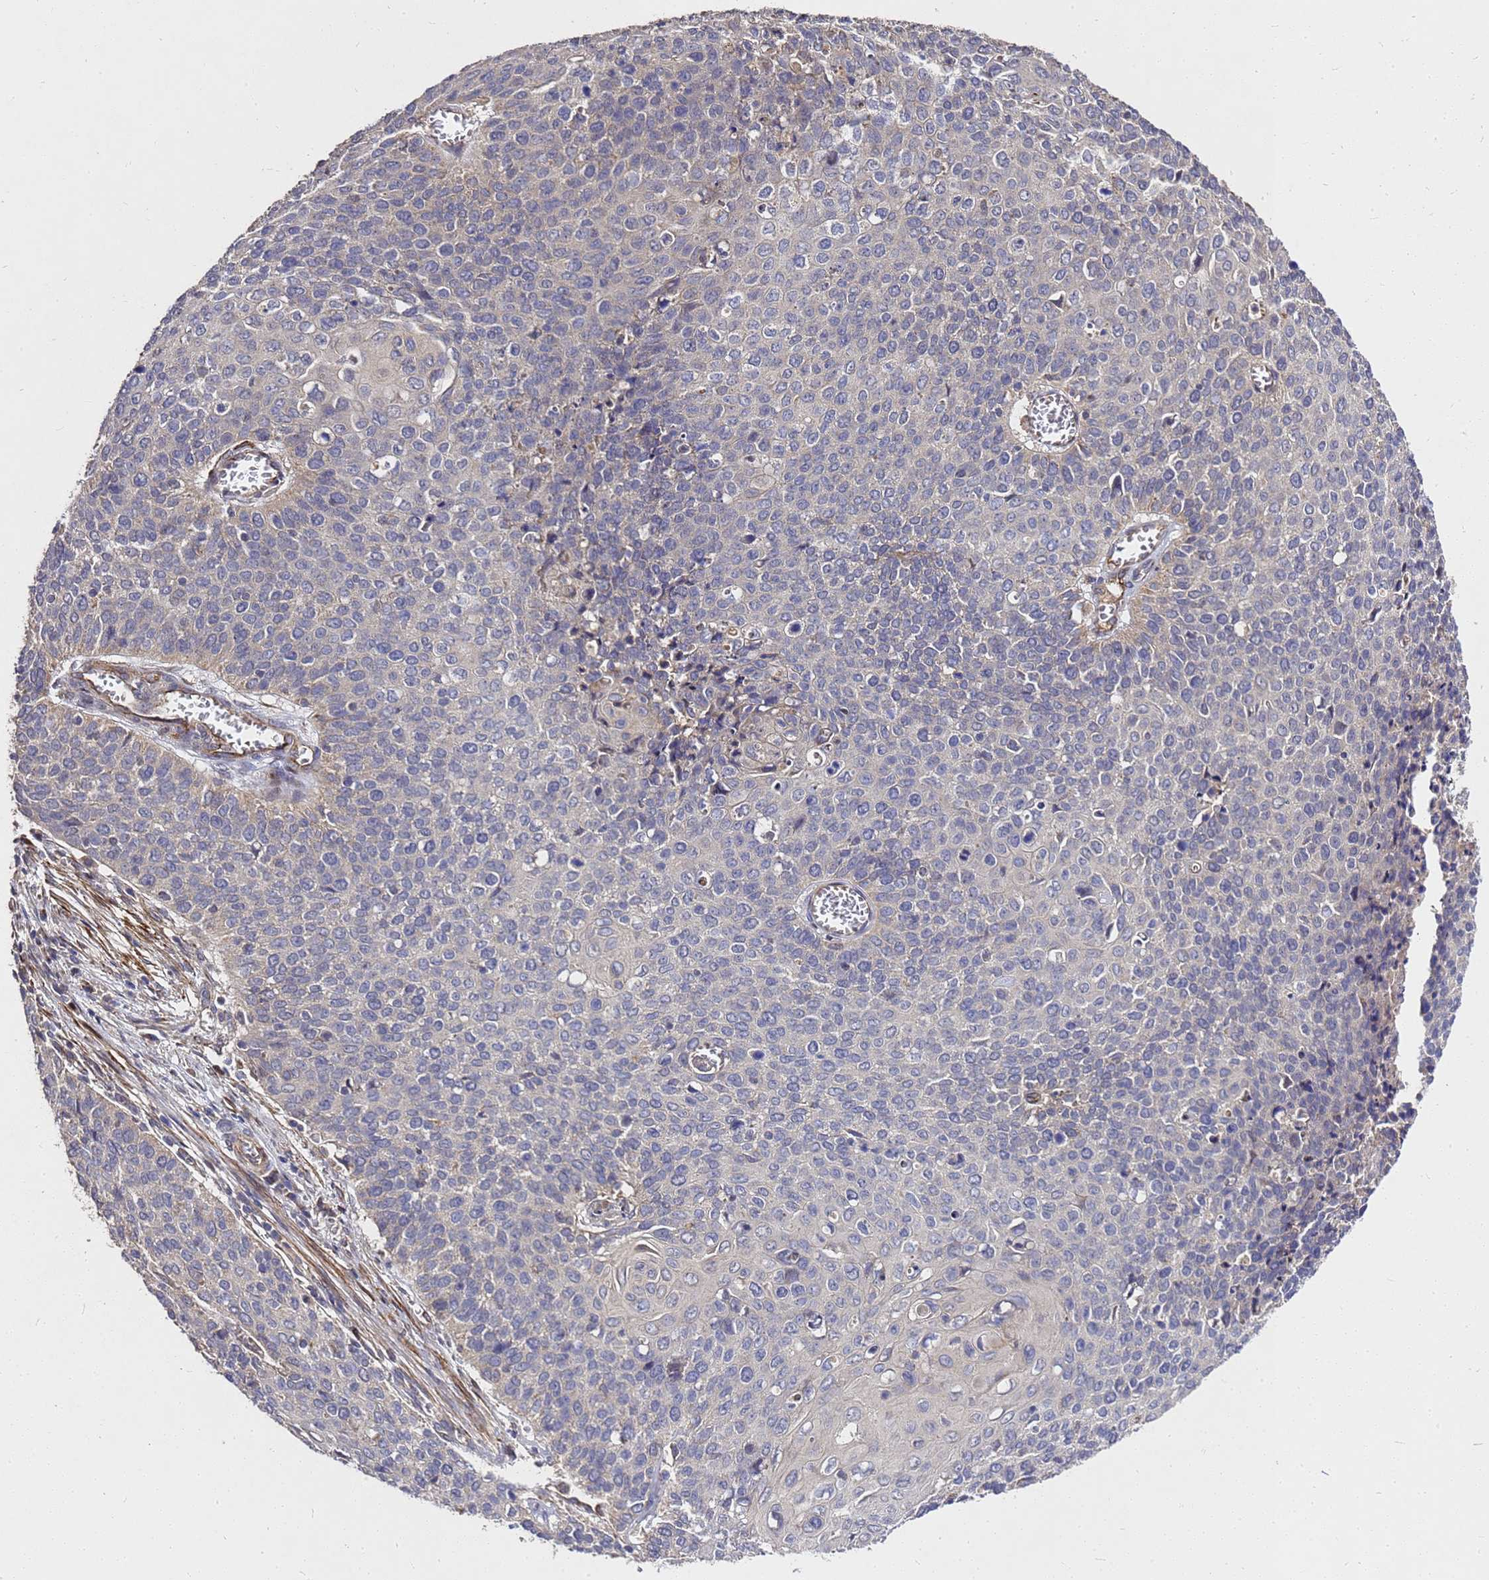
{"staining": {"intensity": "negative", "quantity": "none", "location": "none"}, "tissue": "cervical cancer", "cell_type": "Tumor cells", "image_type": "cancer", "snomed": [{"axis": "morphology", "description": "Squamous cell carcinoma, NOS"}, {"axis": "topography", "description": "Cervix"}], "caption": "Tumor cells are negative for brown protein staining in squamous cell carcinoma (cervical). The staining is performed using DAB brown chromogen with nuclei counter-stained in using hematoxylin.", "gene": "RSPRY1", "patient": {"sex": "female", "age": 39}}